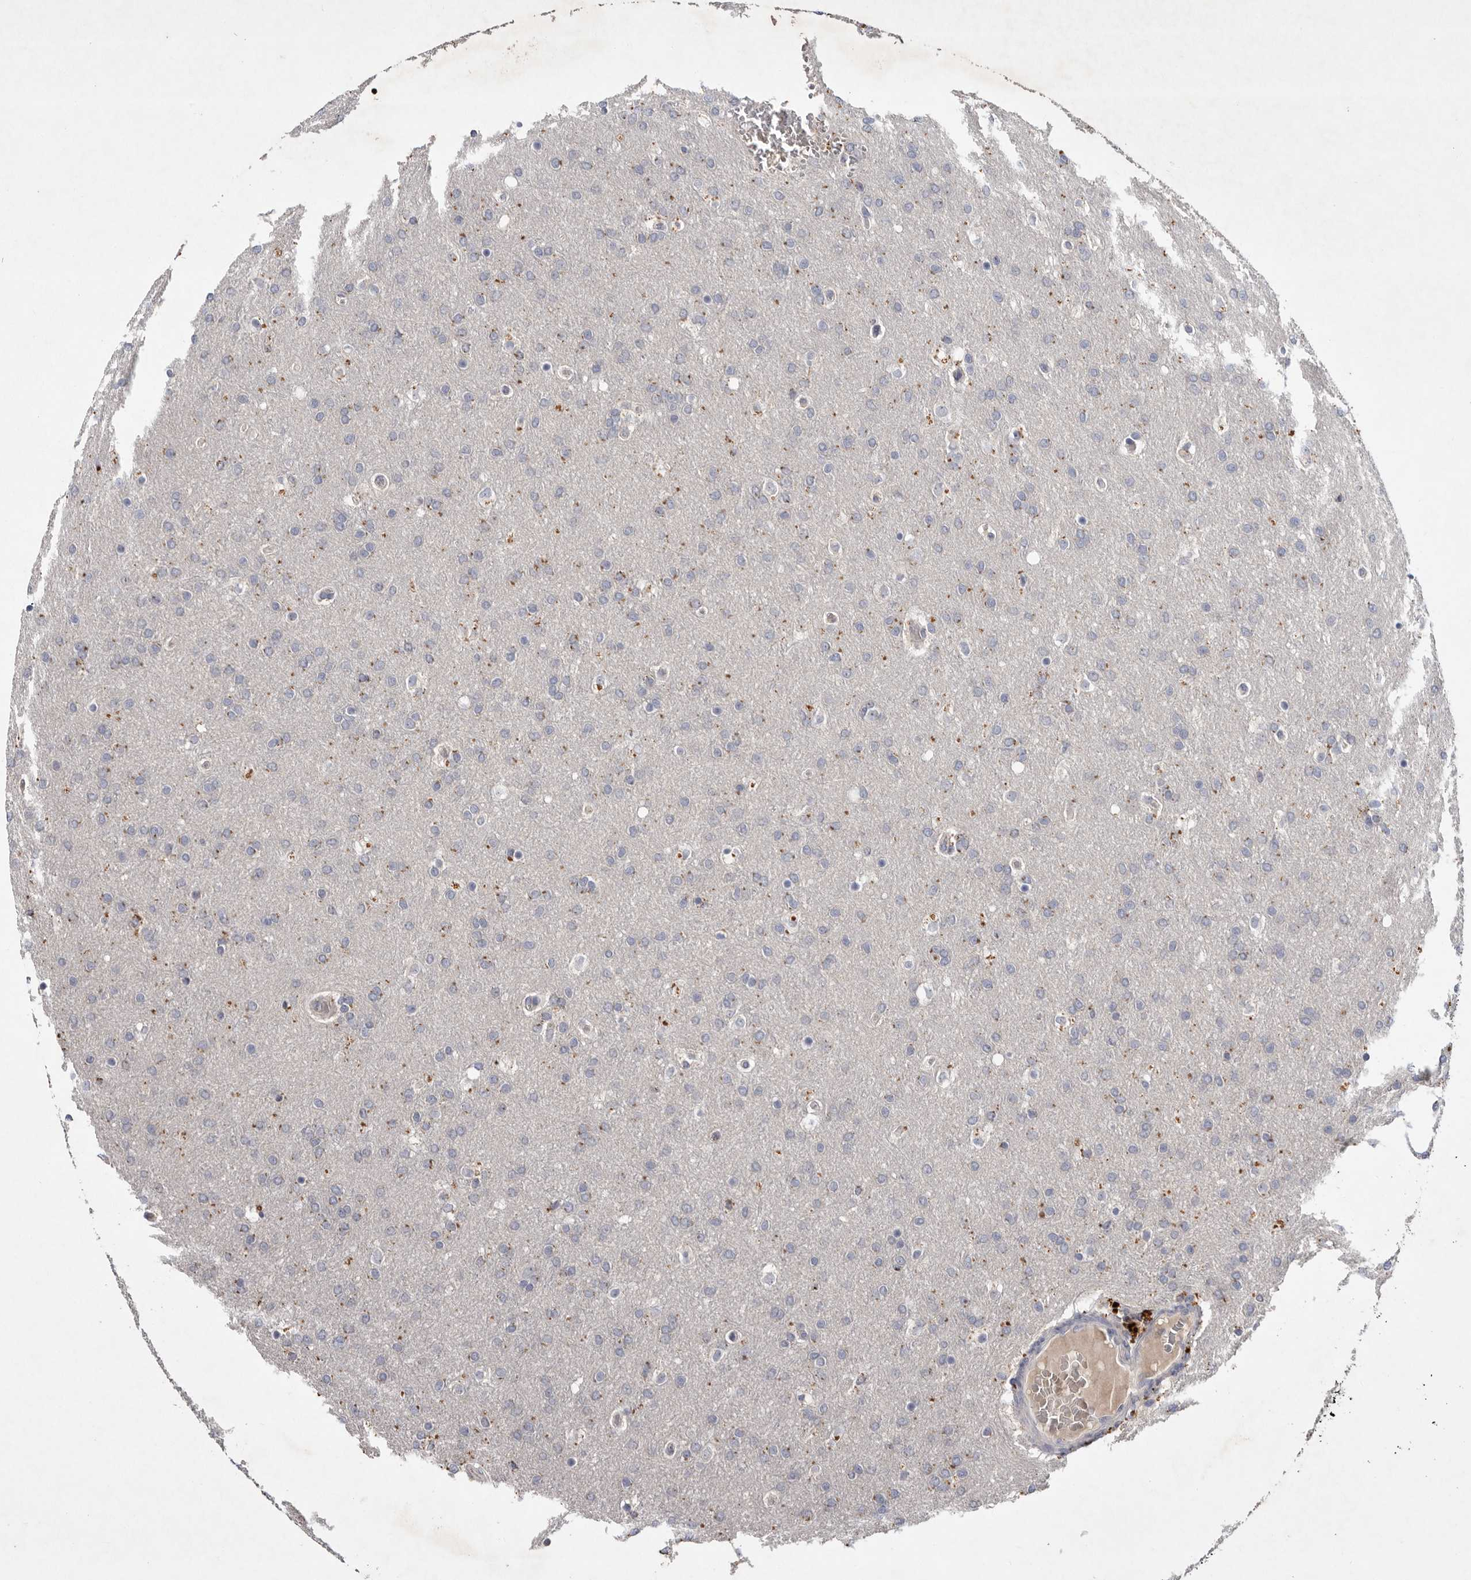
{"staining": {"intensity": "negative", "quantity": "none", "location": "none"}, "tissue": "glioma", "cell_type": "Tumor cells", "image_type": "cancer", "snomed": [{"axis": "morphology", "description": "Glioma, malignant, Low grade"}, {"axis": "topography", "description": "Brain"}], "caption": "This histopathology image is of malignant glioma (low-grade) stained with immunohistochemistry (IHC) to label a protein in brown with the nuclei are counter-stained blue. There is no expression in tumor cells.", "gene": "TNFSF14", "patient": {"sex": "female", "age": 37}}